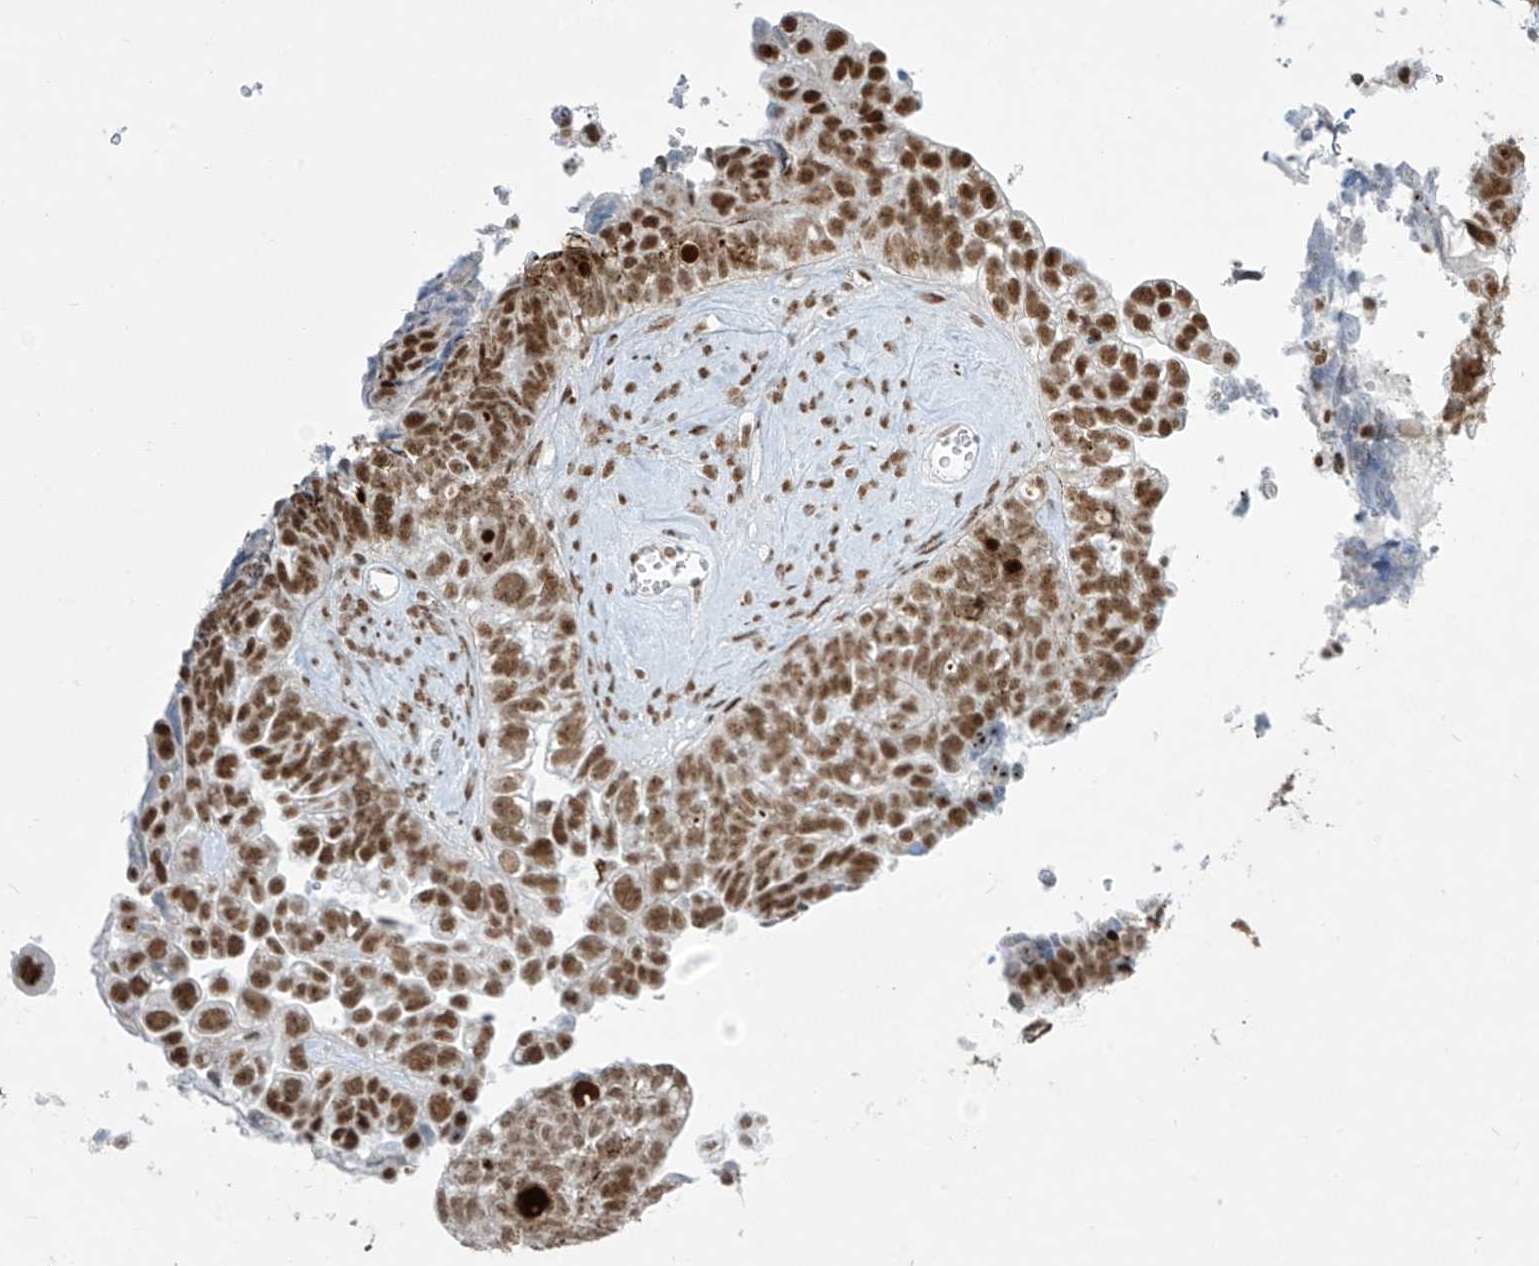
{"staining": {"intensity": "moderate", "quantity": ">75%", "location": "nuclear"}, "tissue": "ovarian cancer", "cell_type": "Tumor cells", "image_type": "cancer", "snomed": [{"axis": "morphology", "description": "Cystadenocarcinoma, serous, NOS"}, {"axis": "topography", "description": "Ovary"}], "caption": "DAB immunohistochemical staining of human ovarian serous cystadenocarcinoma demonstrates moderate nuclear protein expression in approximately >75% of tumor cells.", "gene": "MS4A6A", "patient": {"sex": "female", "age": 79}}